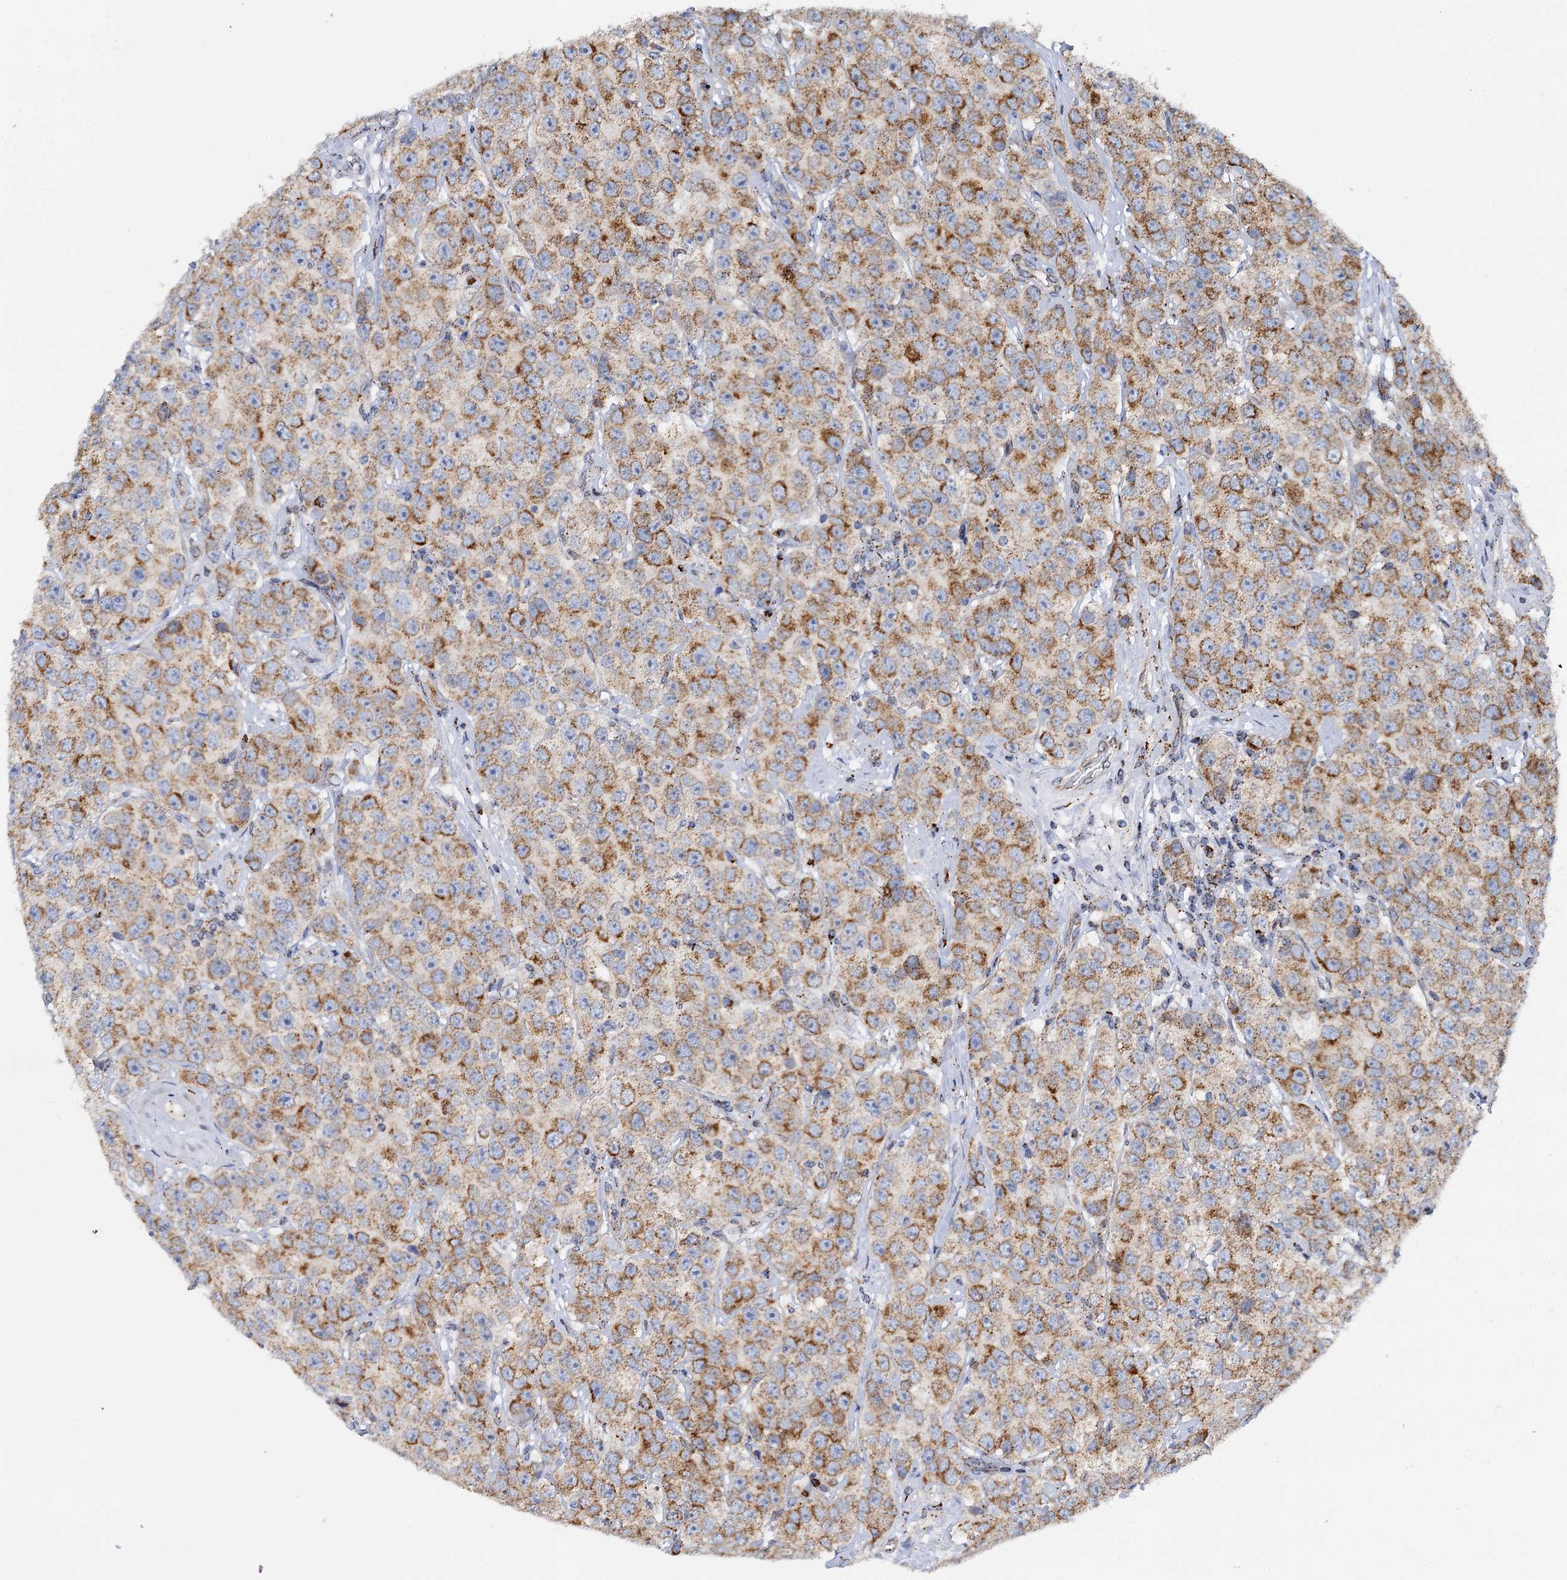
{"staining": {"intensity": "moderate", "quantity": ">75%", "location": "cytoplasmic/membranous"}, "tissue": "testis cancer", "cell_type": "Tumor cells", "image_type": "cancer", "snomed": [{"axis": "morphology", "description": "Seminoma, NOS"}, {"axis": "topography", "description": "Testis"}], "caption": "Seminoma (testis) stained for a protein reveals moderate cytoplasmic/membranous positivity in tumor cells. Immunohistochemistry (ihc) stains the protein in brown and the nuclei are stained blue.", "gene": "SUPT20H", "patient": {"sex": "male", "age": 28}}